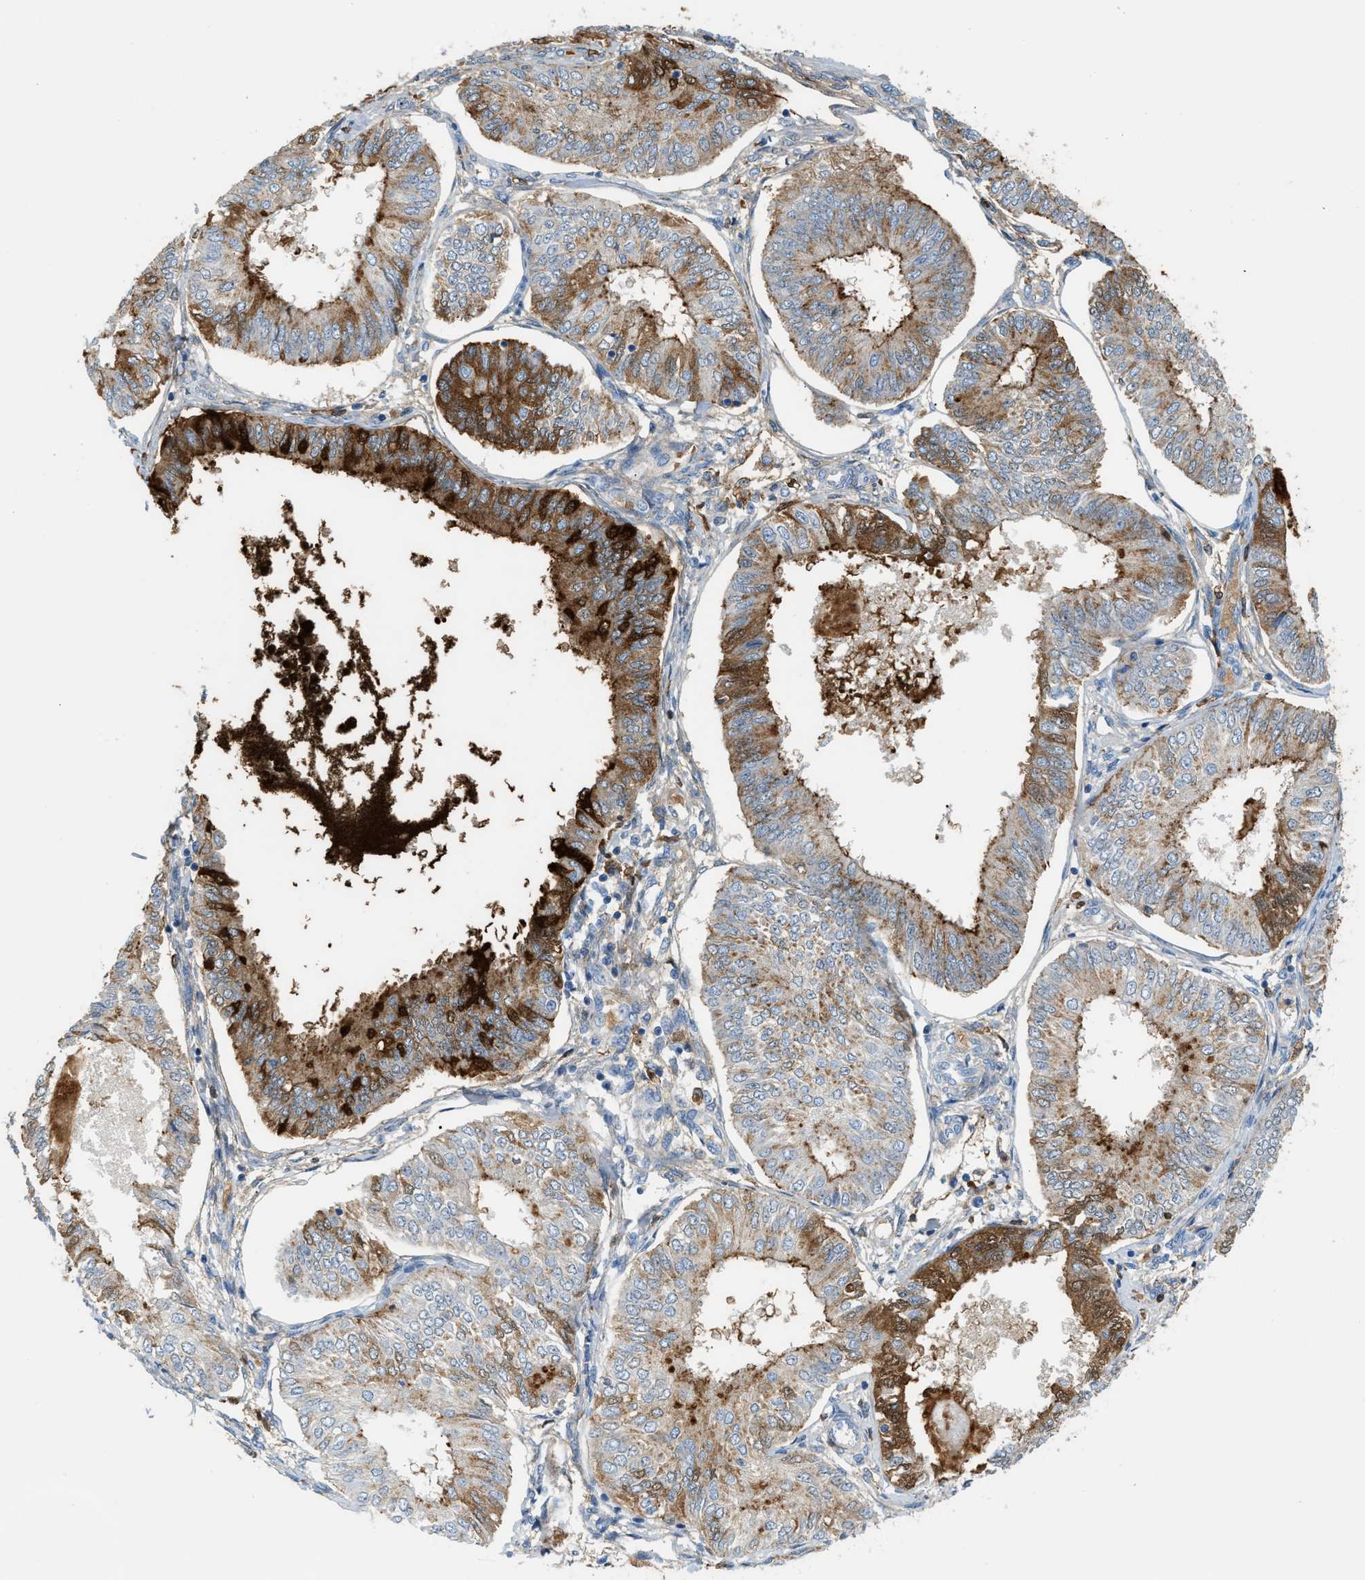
{"staining": {"intensity": "moderate", "quantity": ">75%", "location": "cytoplasmic/membranous"}, "tissue": "endometrial cancer", "cell_type": "Tumor cells", "image_type": "cancer", "snomed": [{"axis": "morphology", "description": "Adenocarcinoma, NOS"}, {"axis": "topography", "description": "Endometrium"}], "caption": "Protein positivity by immunohistochemistry displays moderate cytoplasmic/membranous expression in about >75% of tumor cells in endometrial cancer.", "gene": "CFI", "patient": {"sex": "female", "age": 58}}